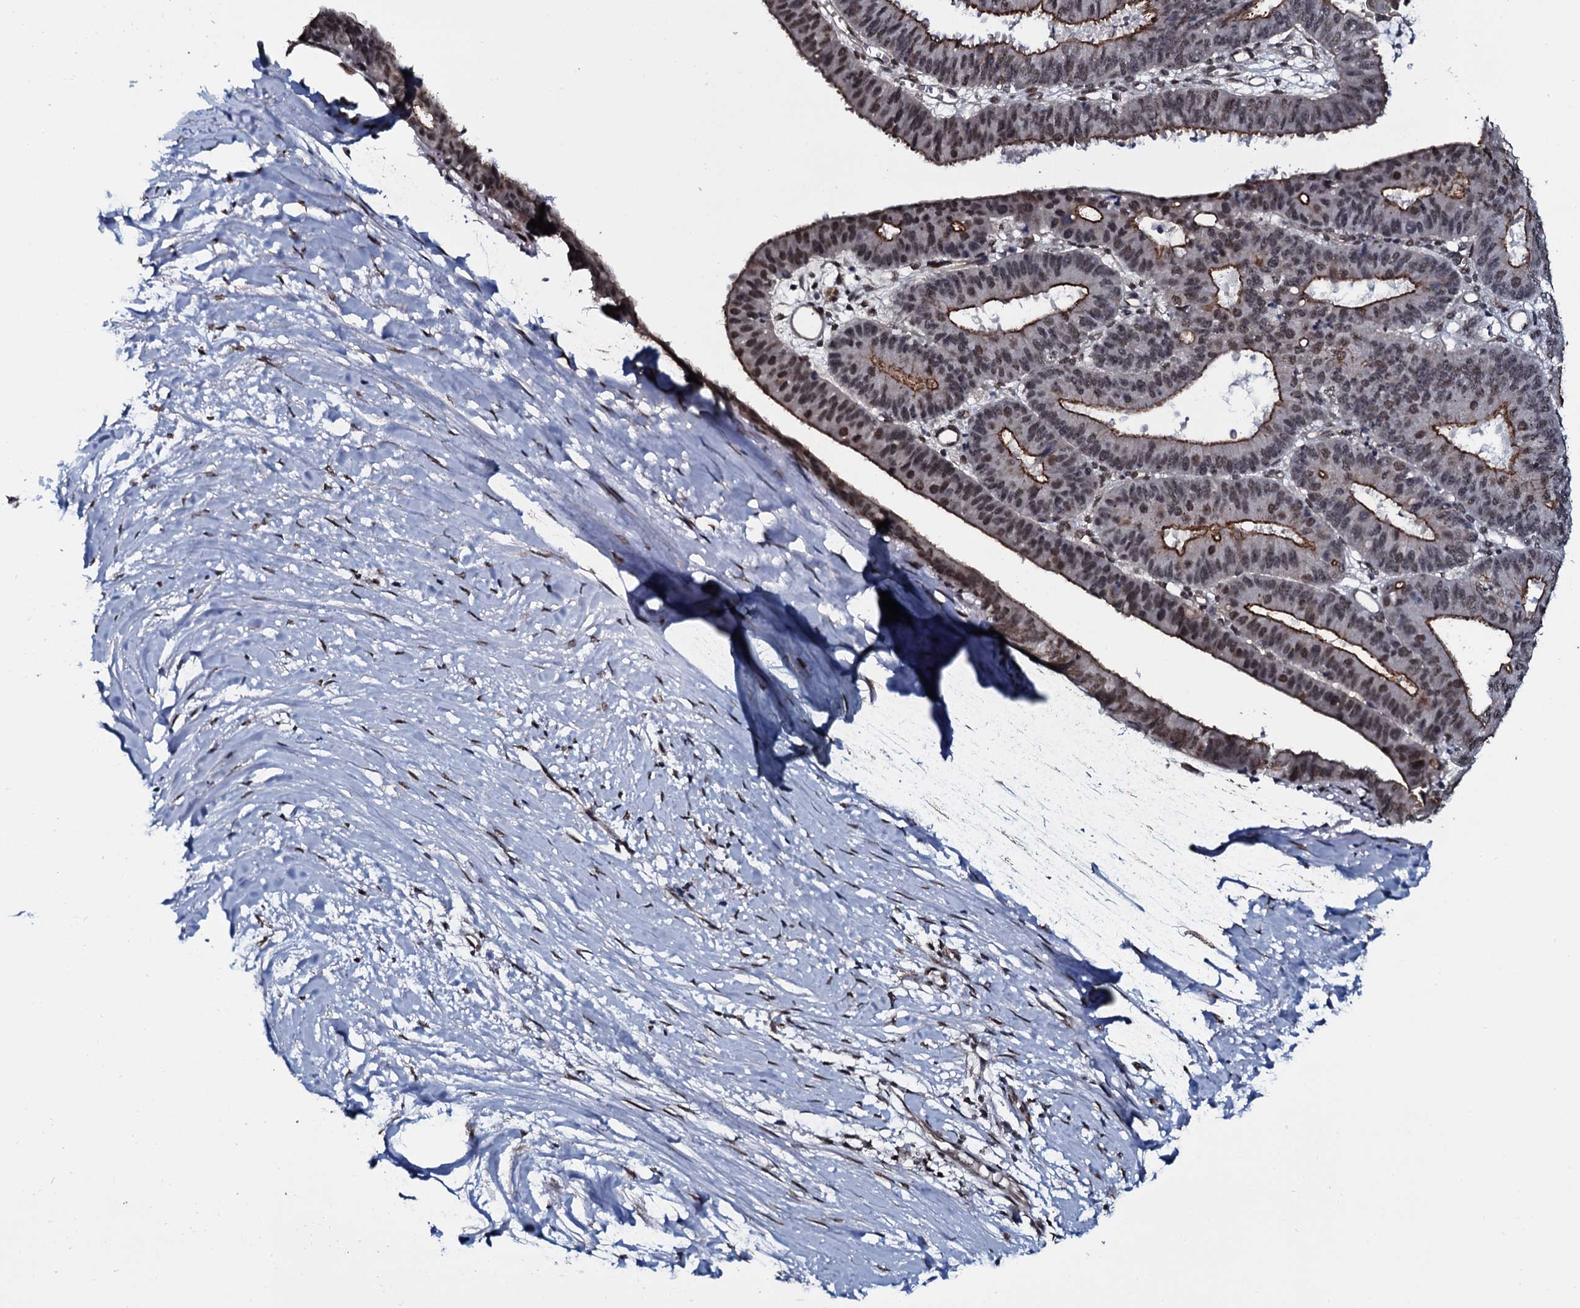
{"staining": {"intensity": "moderate", "quantity": ">75%", "location": "cytoplasmic/membranous,nuclear"}, "tissue": "ovarian cancer", "cell_type": "Tumor cells", "image_type": "cancer", "snomed": [{"axis": "morphology", "description": "Carcinoma, endometroid"}, {"axis": "topography", "description": "Appendix"}, {"axis": "topography", "description": "Ovary"}], "caption": "Tumor cells demonstrate moderate cytoplasmic/membranous and nuclear expression in about >75% of cells in ovarian cancer.", "gene": "SH2D4B", "patient": {"sex": "female", "age": 42}}